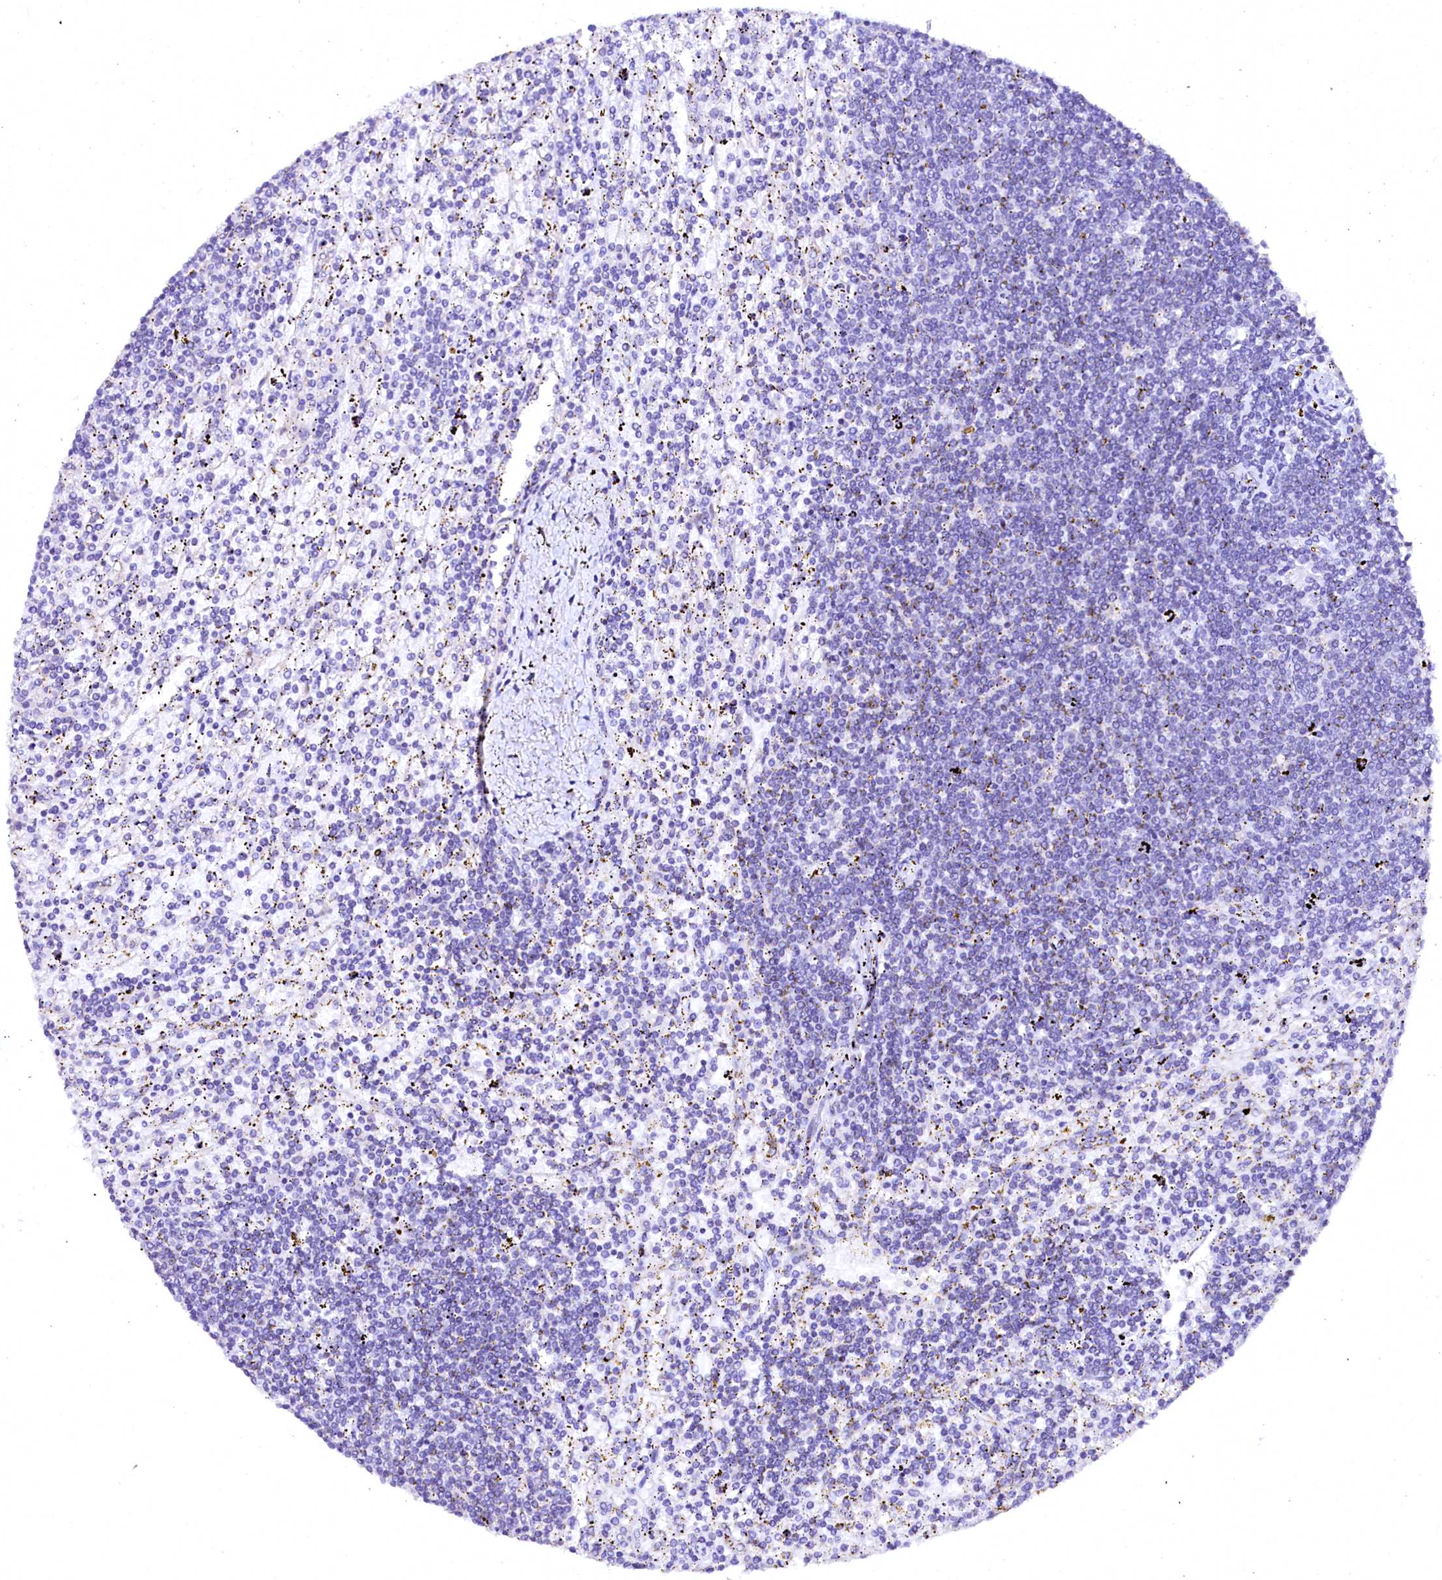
{"staining": {"intensity": "negative", "quantity": "none", "location": "none"}, "tissue": "lymphoma", "cell_type": "Tumor cells", "image_type": "cancer", "snomed": [{"axis": "morphology", "description": "Malignant lymphoma, non-Hodgkin's type, Low grade"}, {"axis": "topography", "description": "Spleen"}], "caption": "Lymphoma stained for a protein using IHC demonstrates no staining tumor cells.", "gene": "NALF1", "patient": {"sex": "male", "age": 76}}